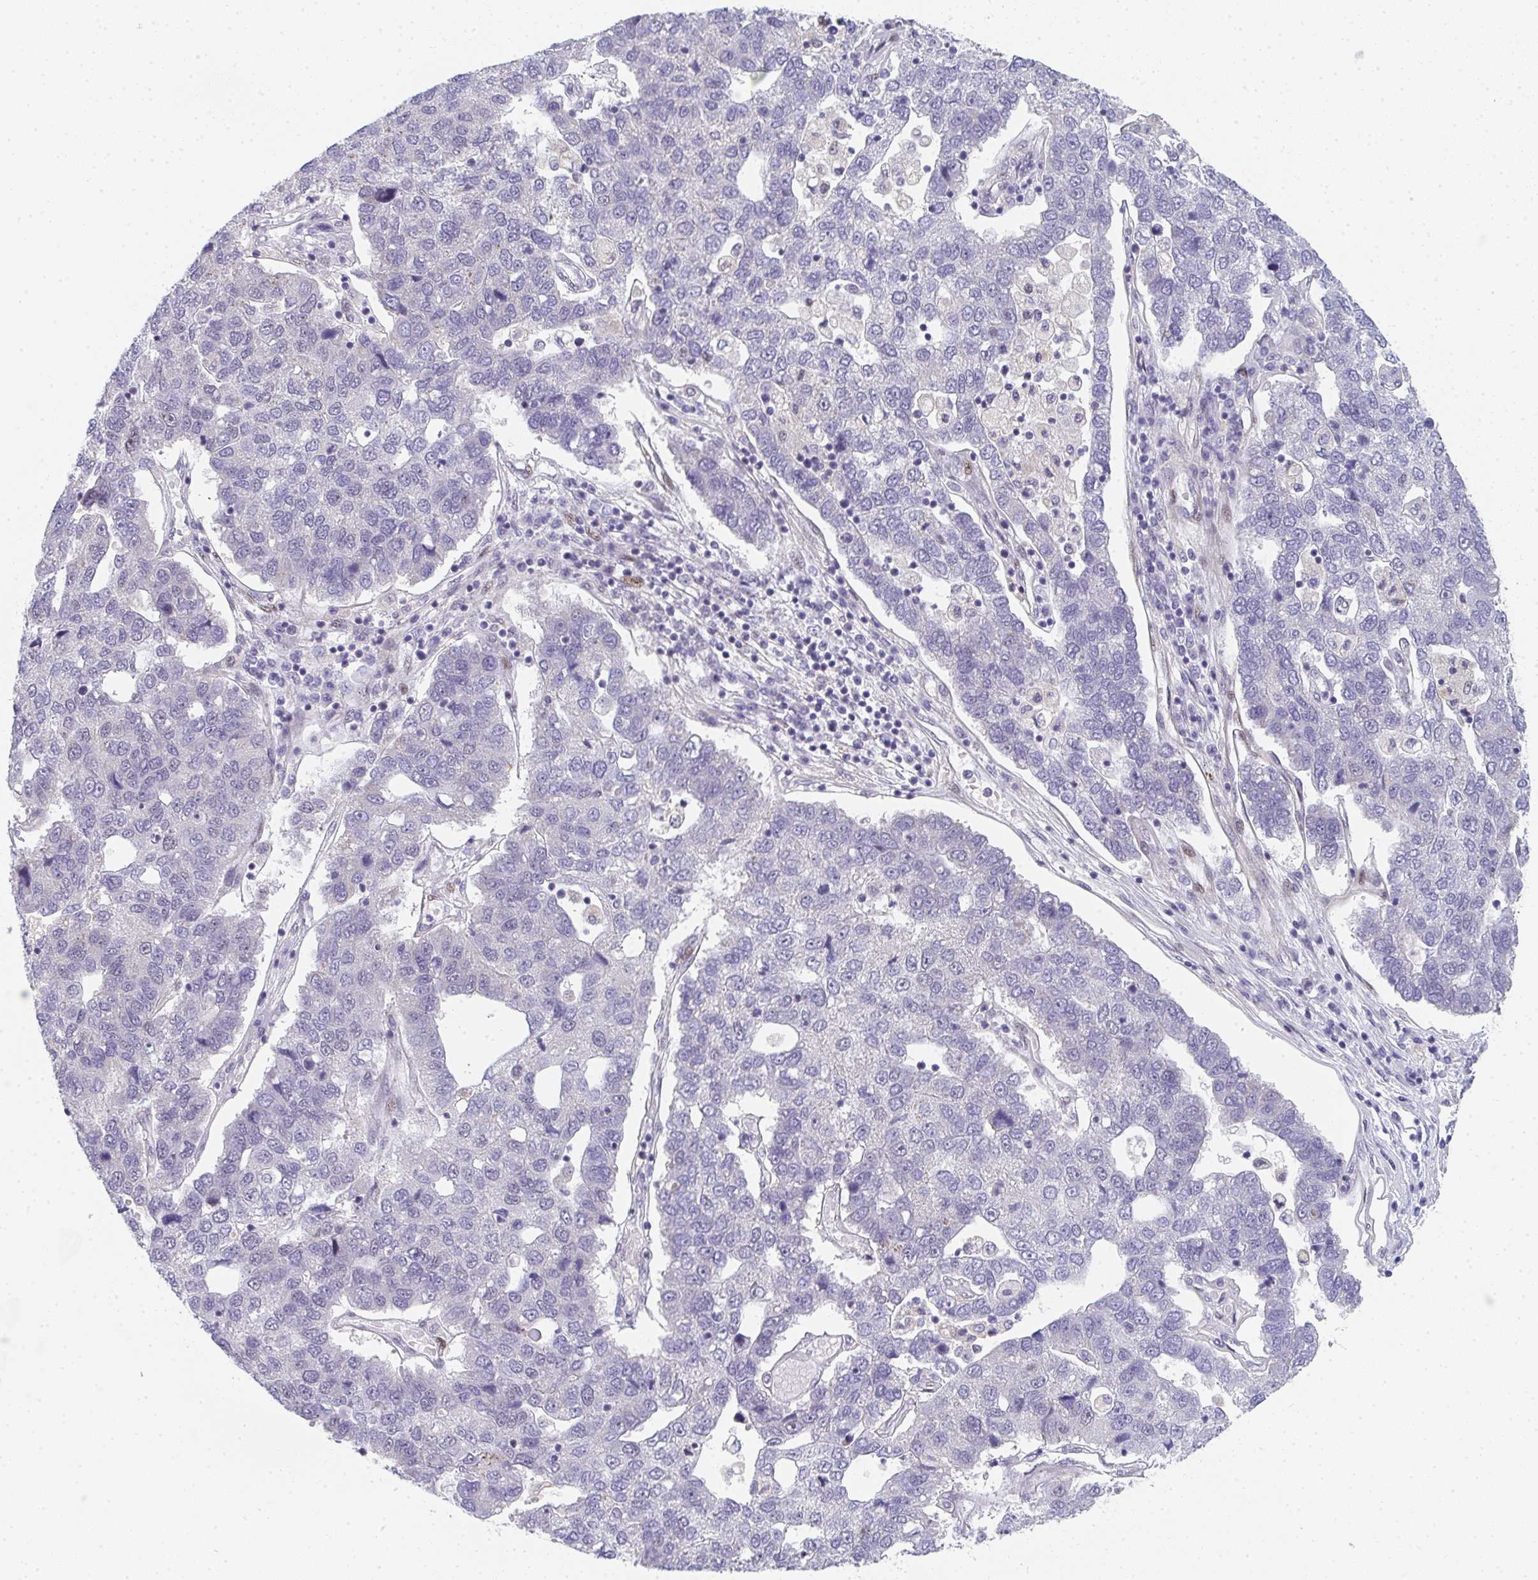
{"staining": {"intensity": "negative", "quantity": "none", "location": "none"}, "tissue": "pancreatic cancer", "cell_type": "Tumor cells", "image_type": "cancer", "snomed": [{"axis": "morphology", "description": "Adenocarcinoma, NOS"}, {"axis": "topography", "description": "Pancreas"}], "caption": "Immunohistochemistry (IHC) micrograph of human pancreatic cancer (adenocarcinoma) stained for a protein (brown), which displays no expression in tumor cells.", "gene": "ZIC3", "patient": {"sex": "female", "age": 61}}